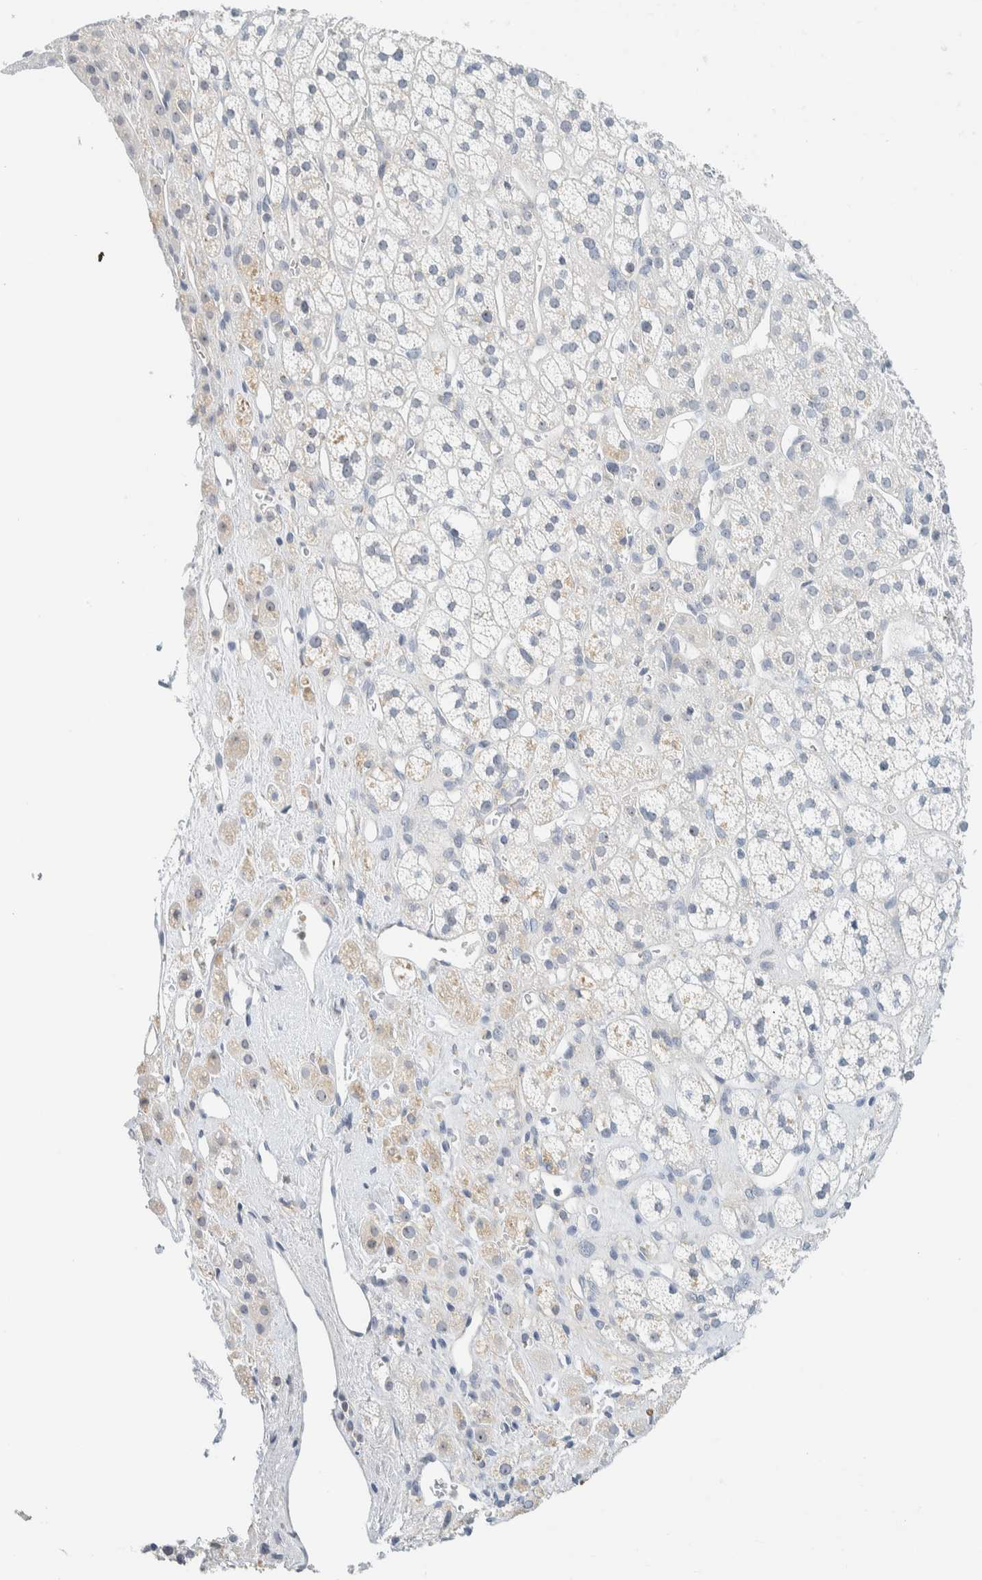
{"staining": {"intensity": "negative", "quantity": "none", "location": "none"}, "tissue": "adrenal gland", "cell_type": "Glandular cells", "image_type": "normal", "snomed": [{"axis": "morphology", "description": "Normal tissue, NOS"}, {"axis": "topography", "description": "Adrenal gland"}], "caption": "Immunohistochemistry (IHC) image of unremarkable adrenal gland stained for a protein (brown), which demonstrates no expression in glandular cells. (DAB (3,3'-diaminobenzidine) immunohistochemistry (IHC) visualized using brightfield microscopy, high magnification).", "gene": "NDE1", "patient": {"sex": "male", "age": 56}}